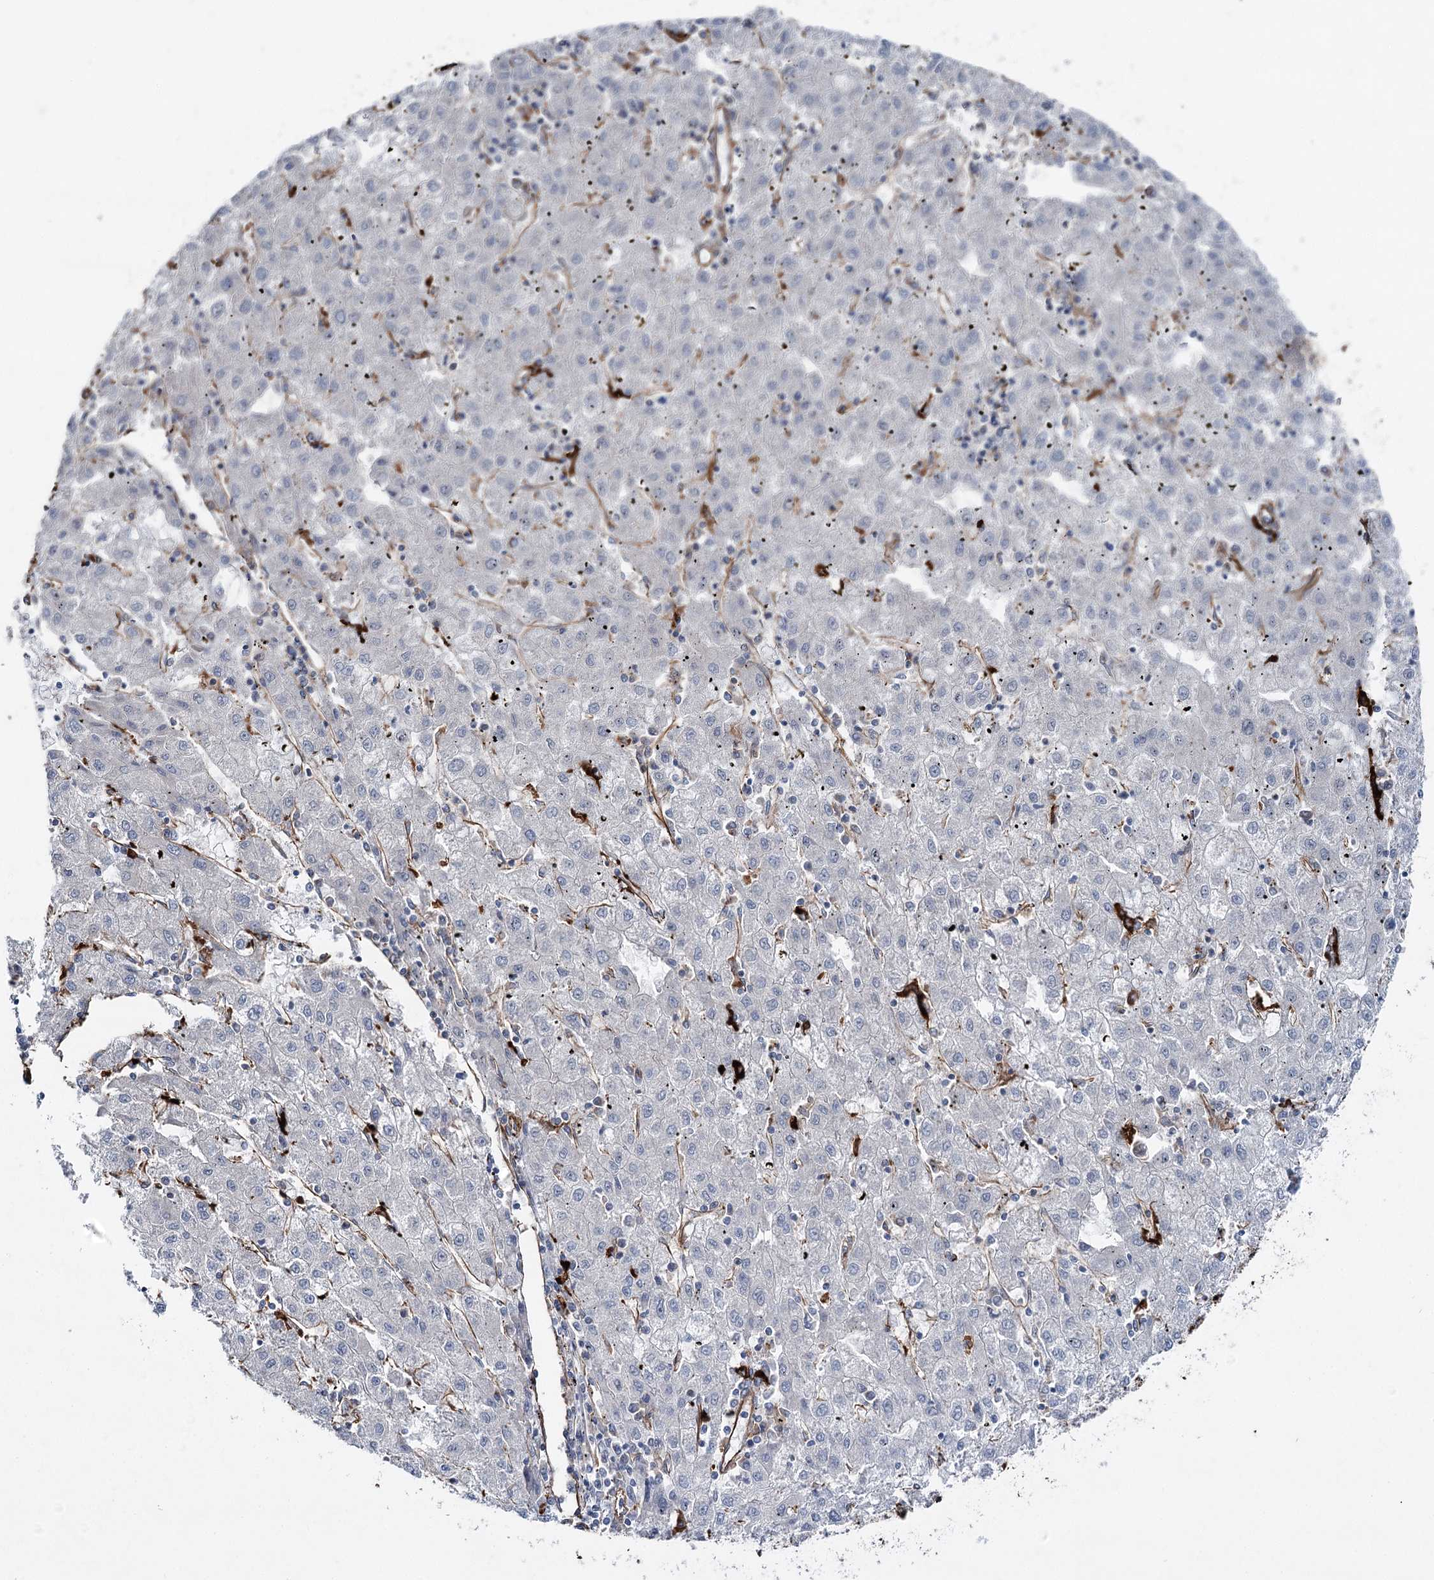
{"staining": {"intensity": "negative", "quantity": "none", "location": "none"}, "tissue": "liver cancer", "cell_type": "Tumor cells", "image_type": "cancer", "snomed": [{"axis": "morphology", "description": "Carcinoma, Hepatocellular, NOS"}, {"axis": "topography", "description": "Liver"}], "caption": "Immunohistochemistry of human liver cancer (hepatocellular carcinoma) displays no positivity in tumor cells. Brightfield microscopy of IHC stained with DAB (brown) and hematoxylin (blue), captured at high magnification.", "gene": "CLEC4M", "patient": {"sex": "male", "age": 72}}